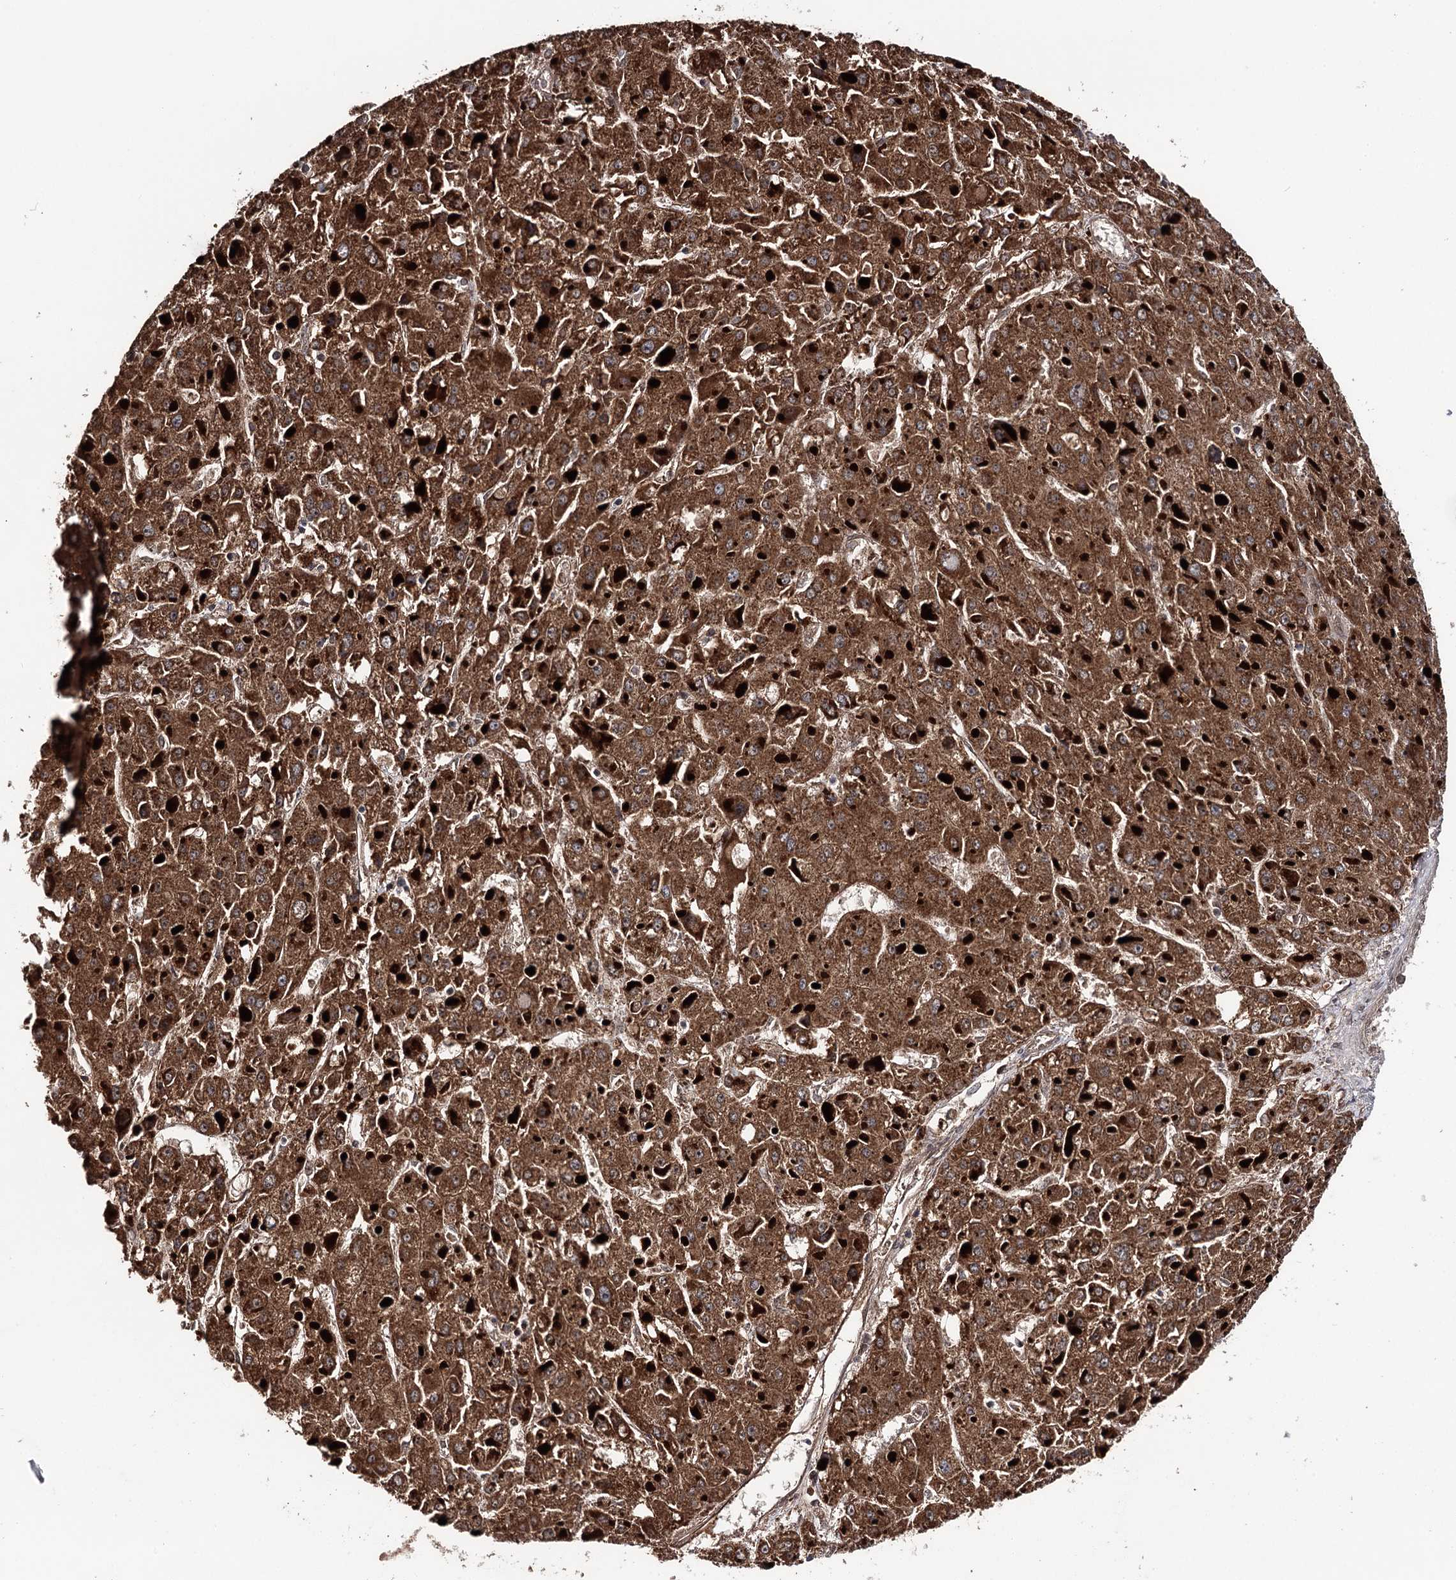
{"staining": {"intensity": "strong", "quantity": ">75%", "location": "cytoplasmic/membranous"}, "tissue": "liver cancer", "cell_type": "Tumor cells", "image_type": "cancer", "snomed": [{"axis": "morphology", "description": "Carcinoma, Hepatocellular, NOS"}, {"axis": "topography", "description": "Liver"}], "caption": "Protein staining shows strong cytoplasmic/membranous staining in about >75% of tumor cells in hepatocellular carcinoma (liver).", "gene": "MSANTD2", "patient": {"sex": "female", "age": 73}}